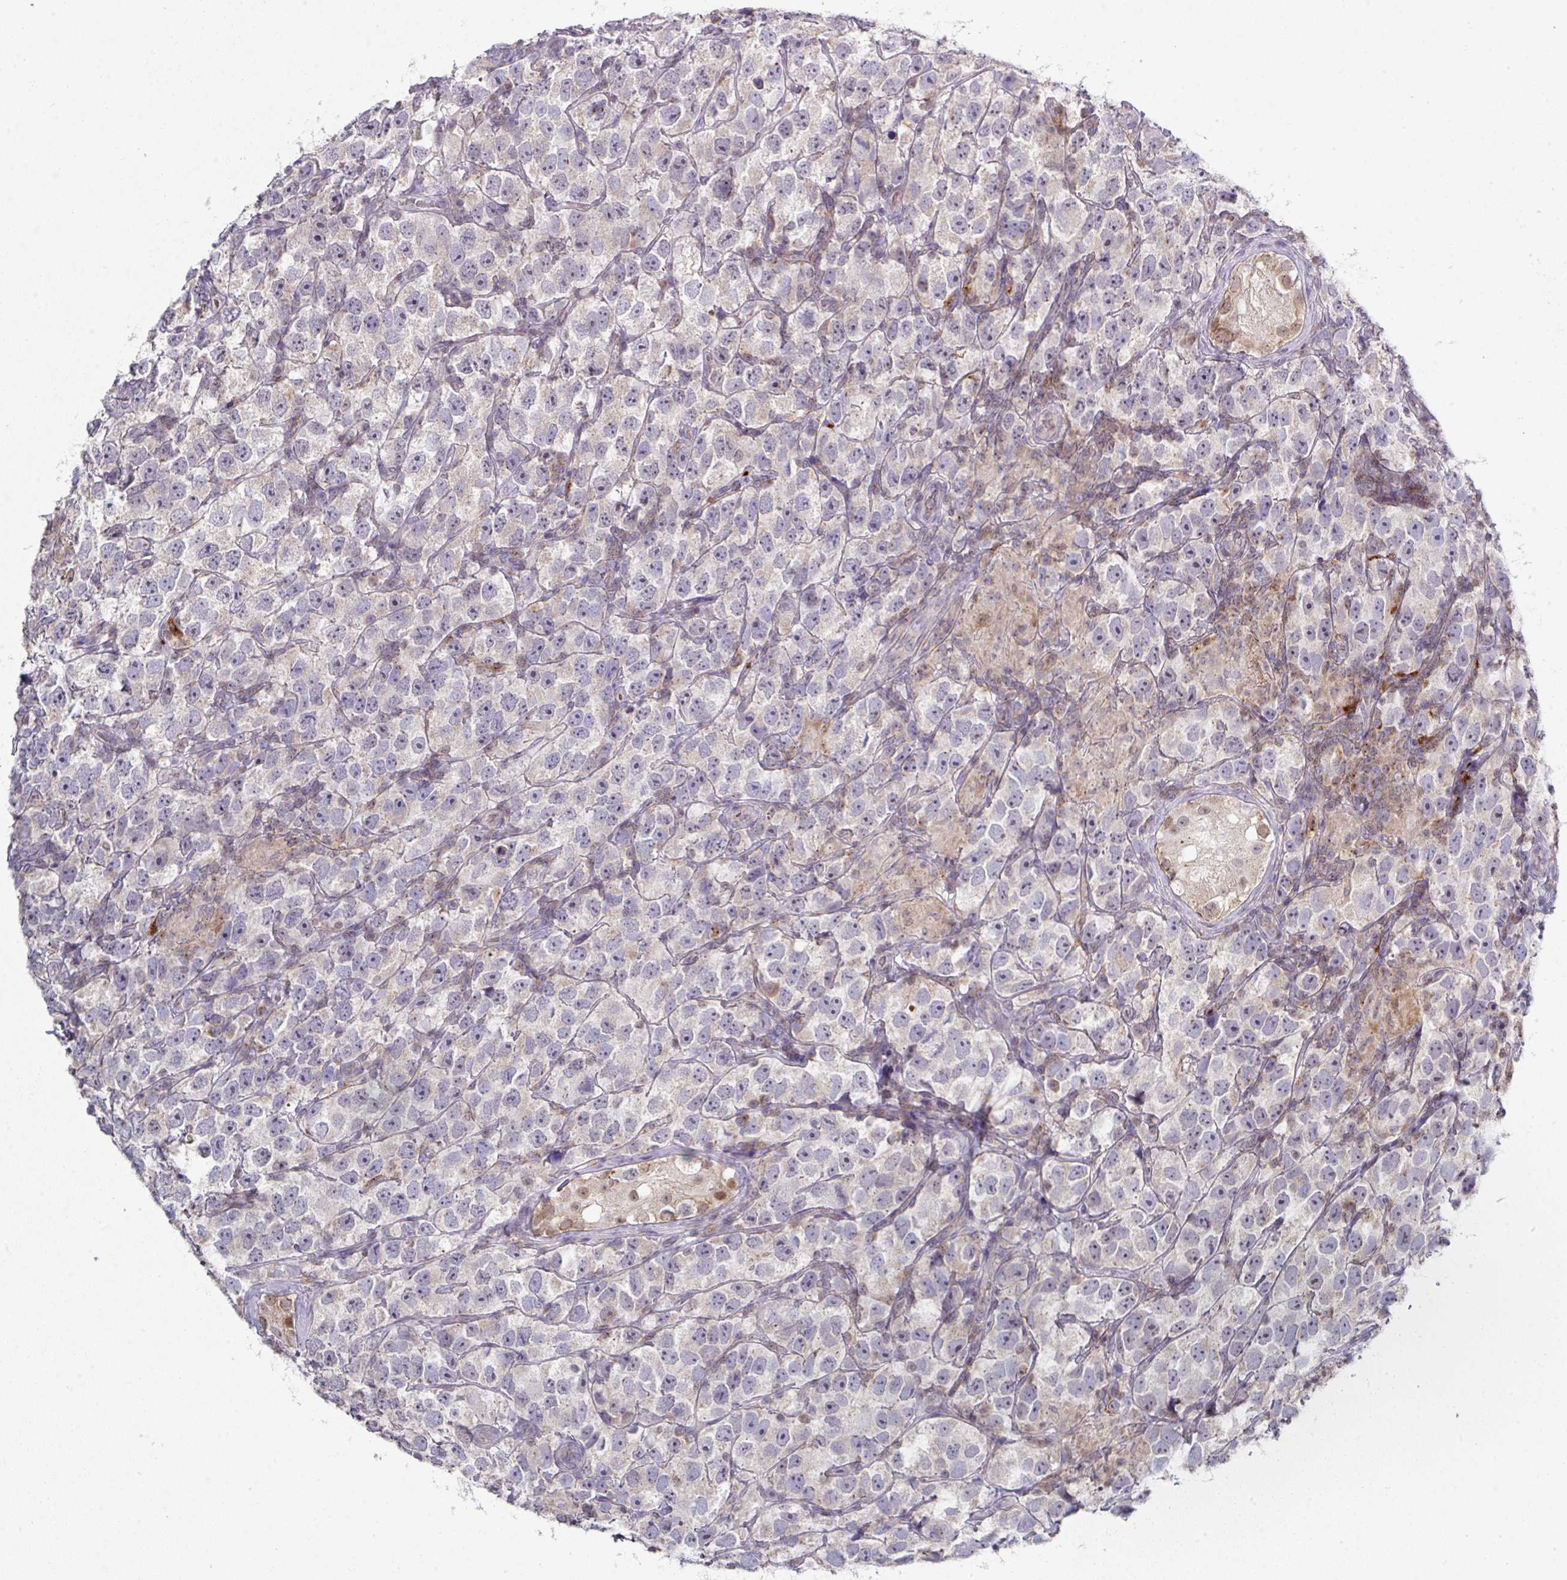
{"staining": {"intensity": "weak", "quantity": "<25%", "location": "cytoplasmic/membranous"}, "tissue": "testis cancer", "cell_type": "Tumor cells", "image_type": "cancer", "snomed": [{"axis": "morphology", "description": "Seminoma, NOS"}, {"axis": "topography", "description": "Testis"}], "caption": "Immunohistochemistry of testis seminoma exhibits no staining in tumor cells.", "gene": "DCAF12L2", "patient": {"sex": "male", "age": 26}}